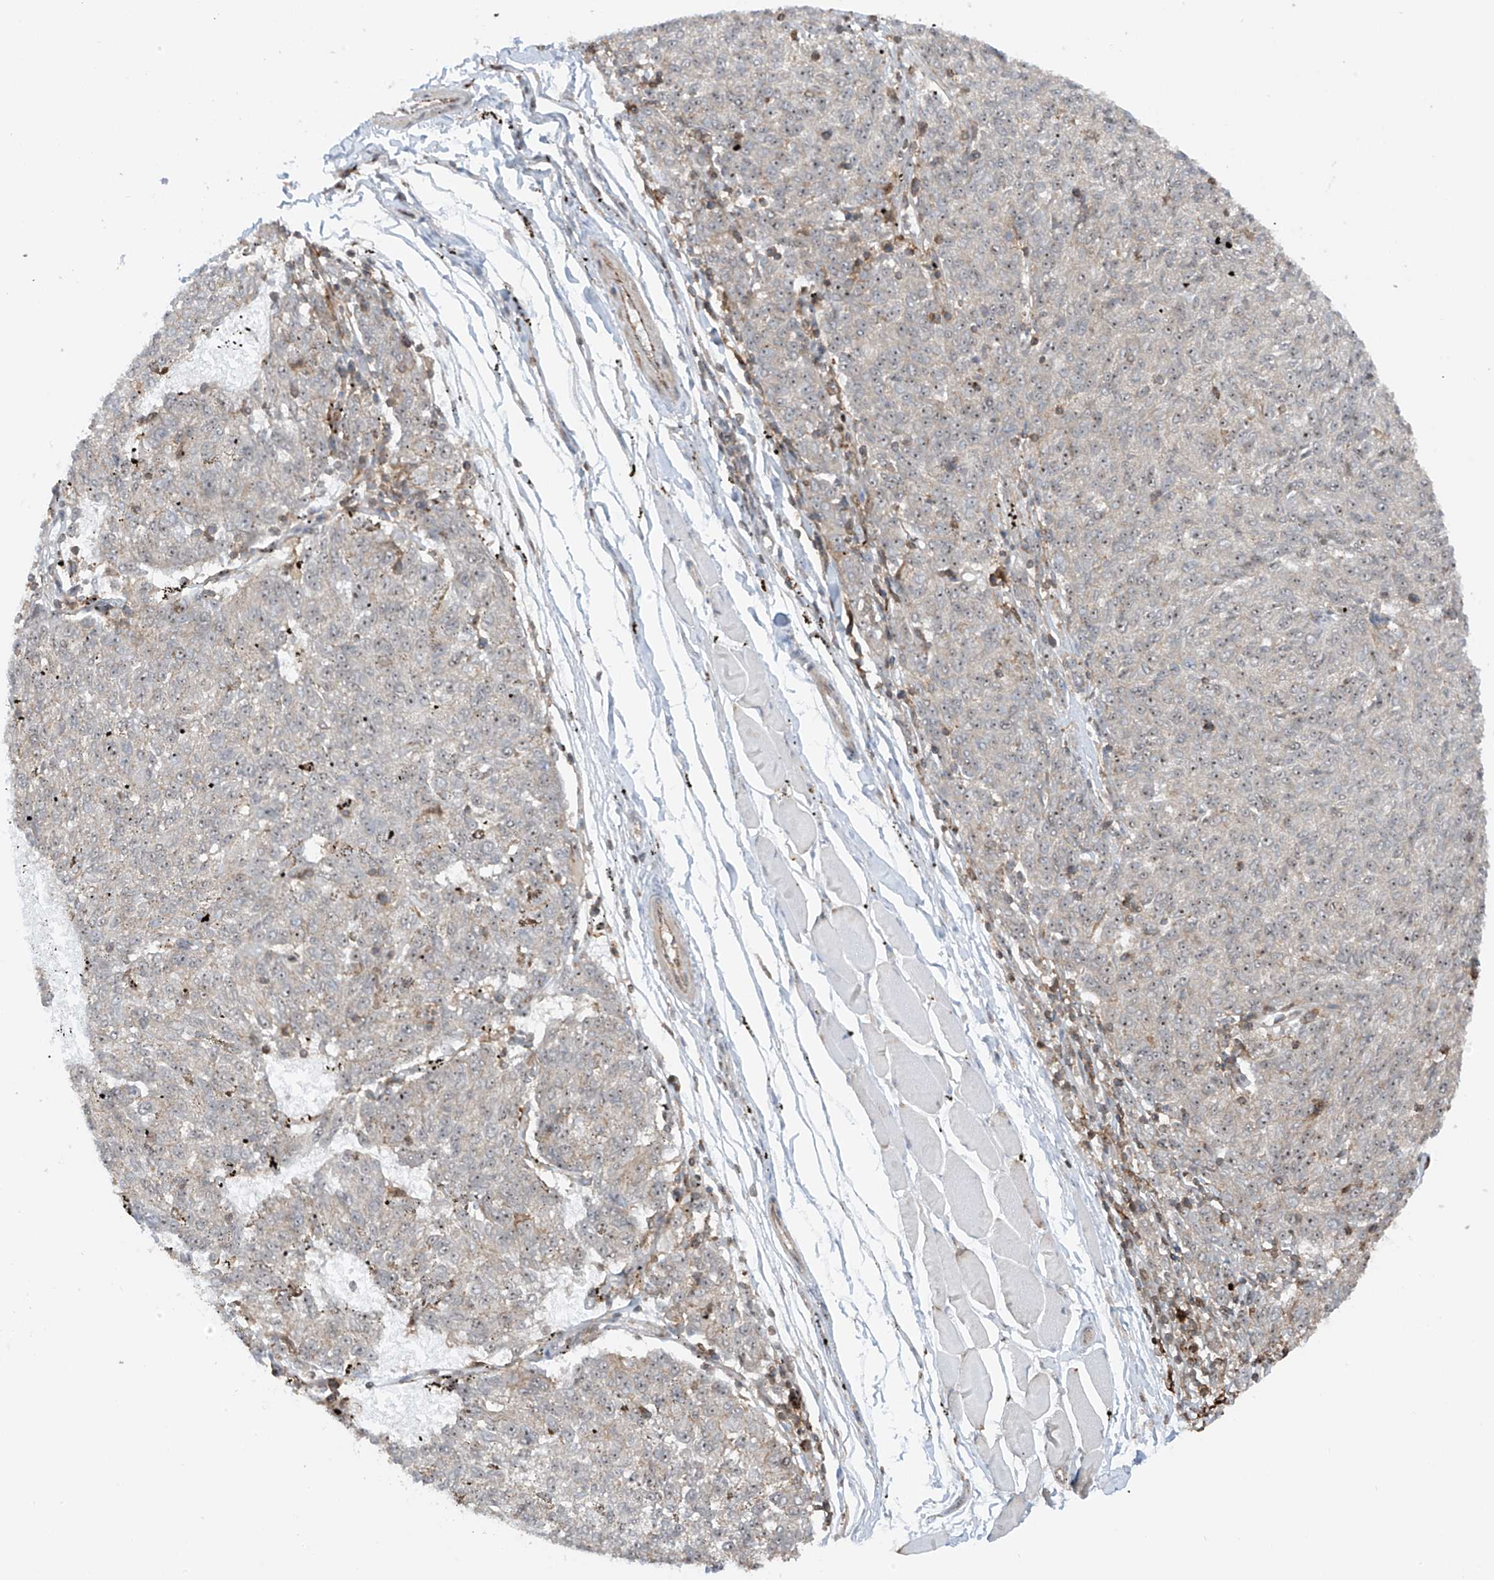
{"staining": {"intensity": "weak", "quantity": "25%-75%", "location": "nuclear"}, "tissue": "melanoma", "cell_type": "Tumor cells", "image_type": "cancer", "snomed": [{"axis": "morphology", "description": "Malignant melanoma, NOS"}, {"axis": "topography", "description": "Skin"}], "caption": "This micrograph displays malignant melanoma stained with immunohistochemistry to label a protein in brown. The nuclear of tumor cells show weak positivity for the protein. Nuclei are counter-stained blue.", "gene": "REPIN1", "patient": {"sex": "female", "age": 72}}